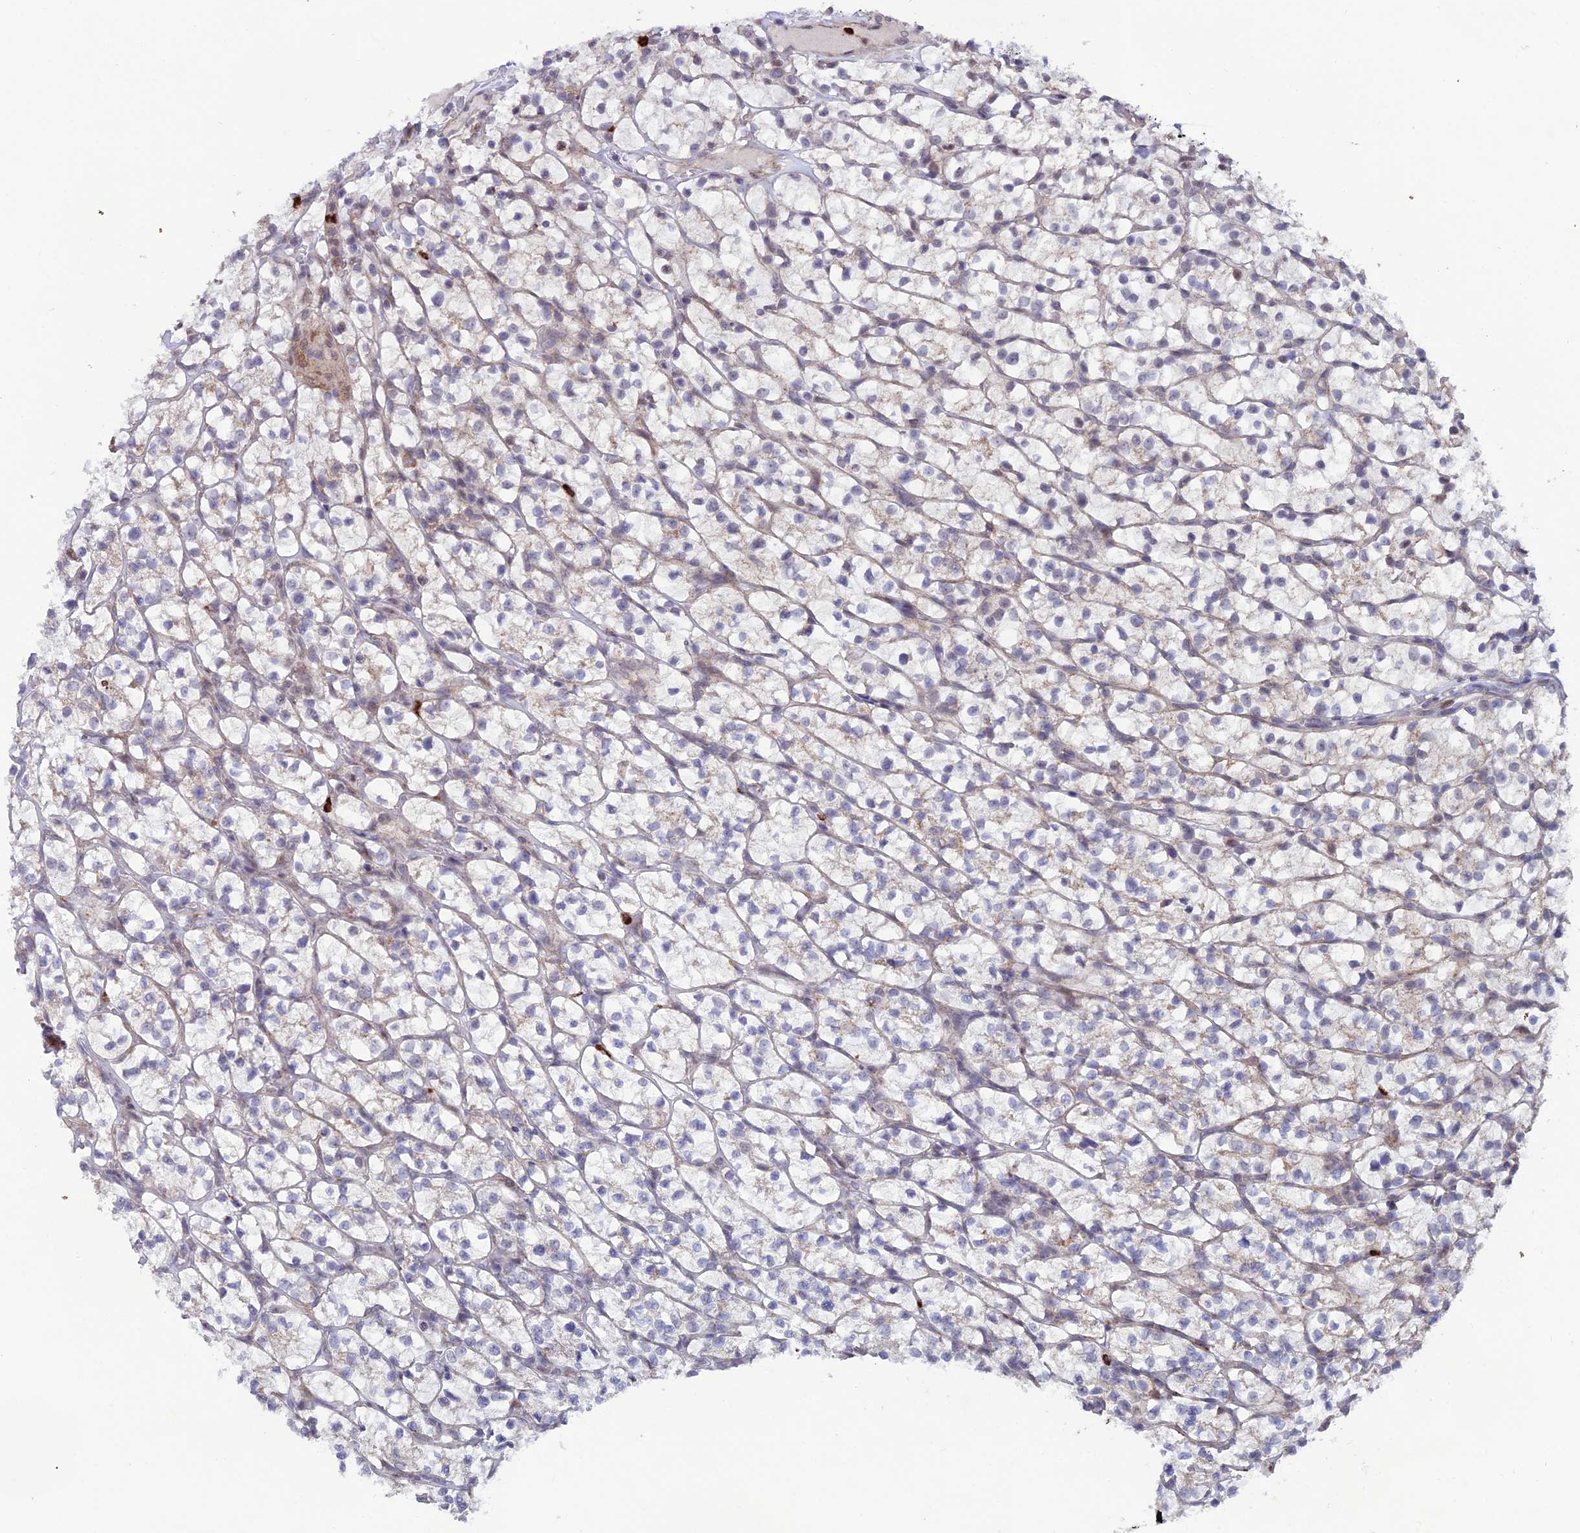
{"staining": {"intensity": "negative", "quantity": "none", "location": "none"}, "tissue": "renal cancer", "cell_type": "Tumor cells", "image_type": "cancer", "snomed": [{"axis": "morphology", "description": "Adenocarcinoma, NOS"}, {"axis": "topography", "description": "Kidney"}], "caption": "Immunohistochemistry of adenocarcinoma (renal) reveals no staining in tumor cells.", "gene": "COL6A6", "patient": {"sex": "female", "age": 64}}